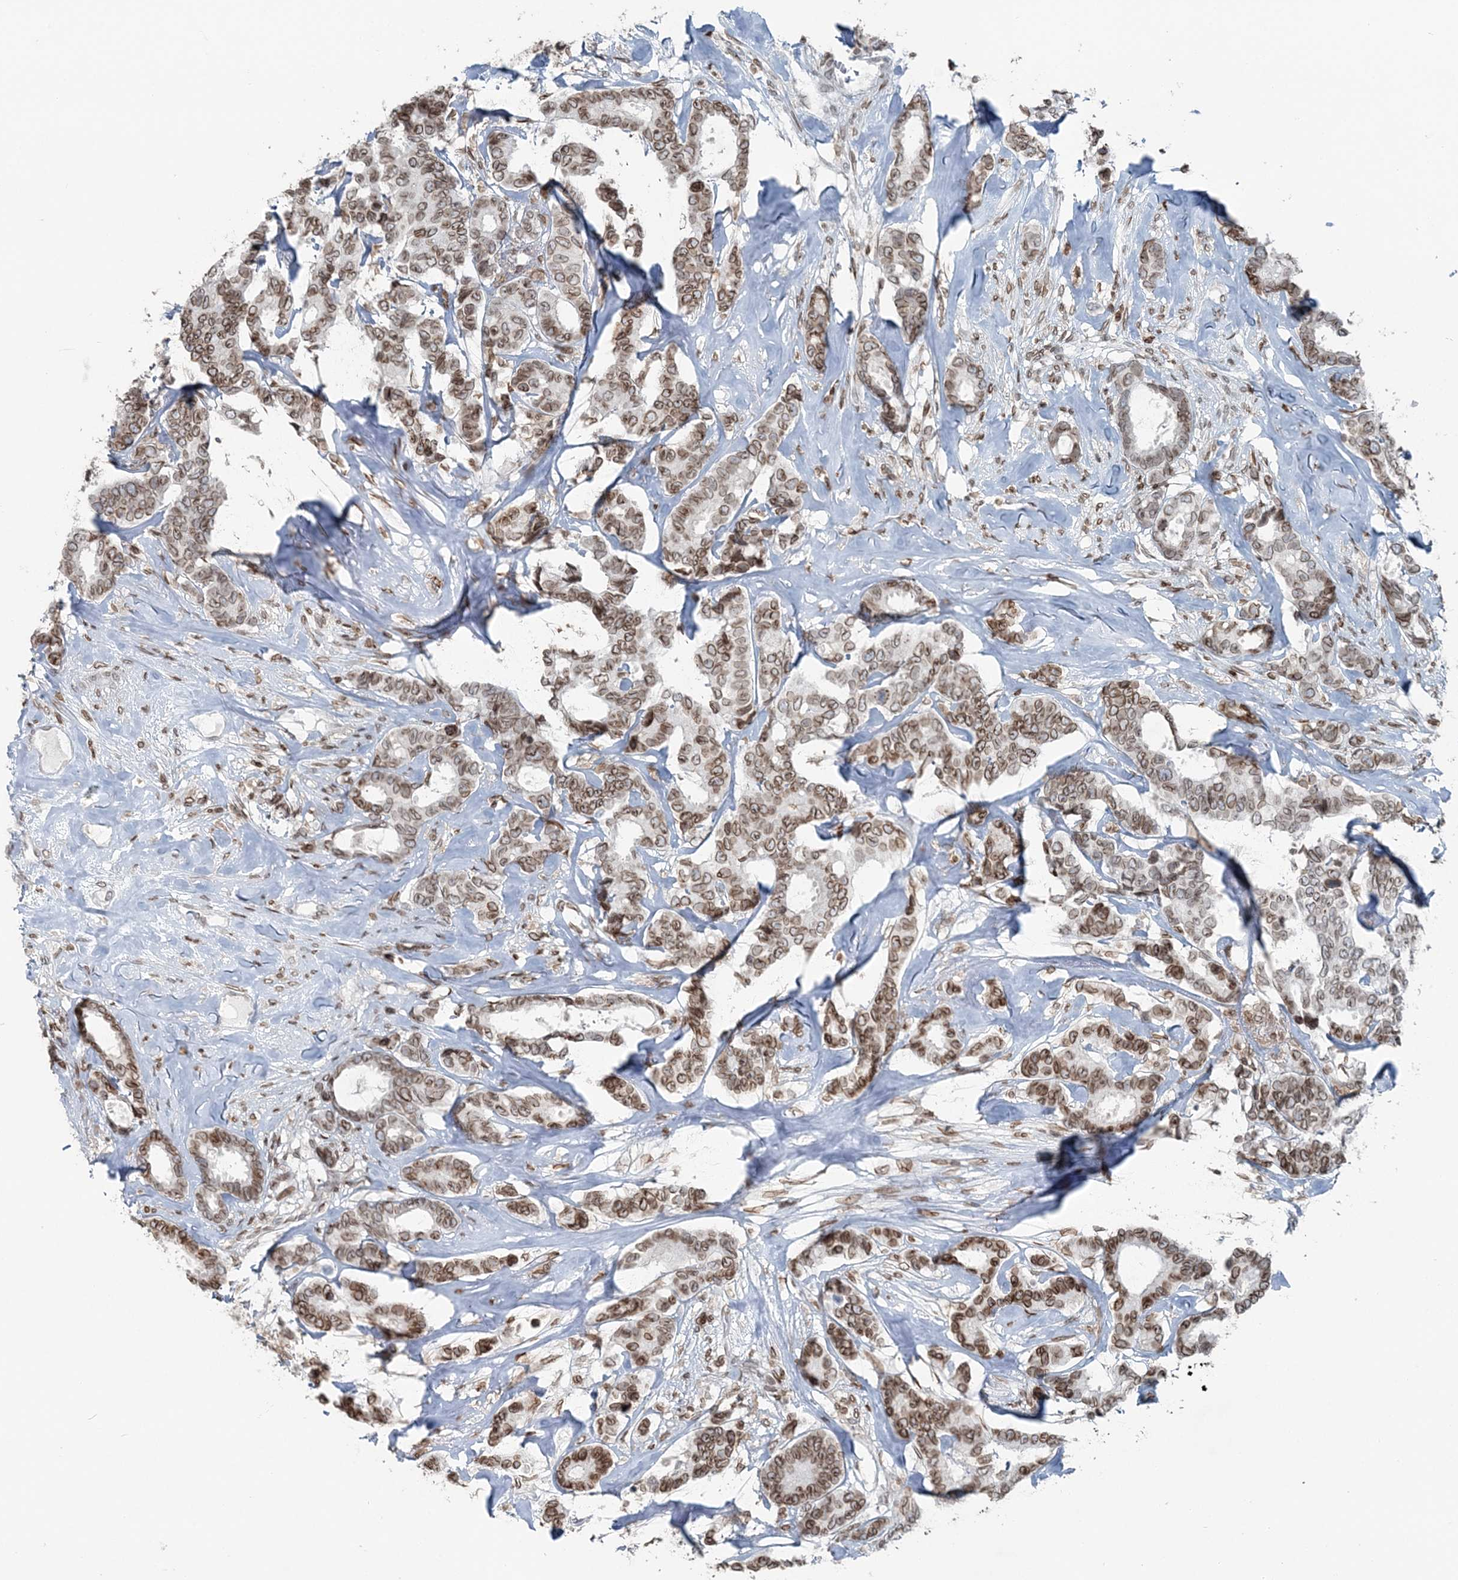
{"staining": {"intensity": "moderate", "quantity": ">75%", "location": "cytoplasmic/membranous,nuclear"}, "tissue": "breast cancer", "cell_type": "Tumor cells", "image_type": "cancer", "snomed": [{"axis": "morphology", "description": "Duct carcinoma"}, {"axis": "topography", "description": "Breast"}], "caption": "A brown stain labels moderate cytoplasmic/membranous and nuclear staining of a protein in intraductal carcinoma (breast) tumor cells. The staining was performed using DAB (3,3'-diaminobenzidine), with brown indicating positive protein expression. Nuclei are stained blue with hematoxylin.", "gene": "GJD4", "patient": {"sex": "female", "age": 87}}